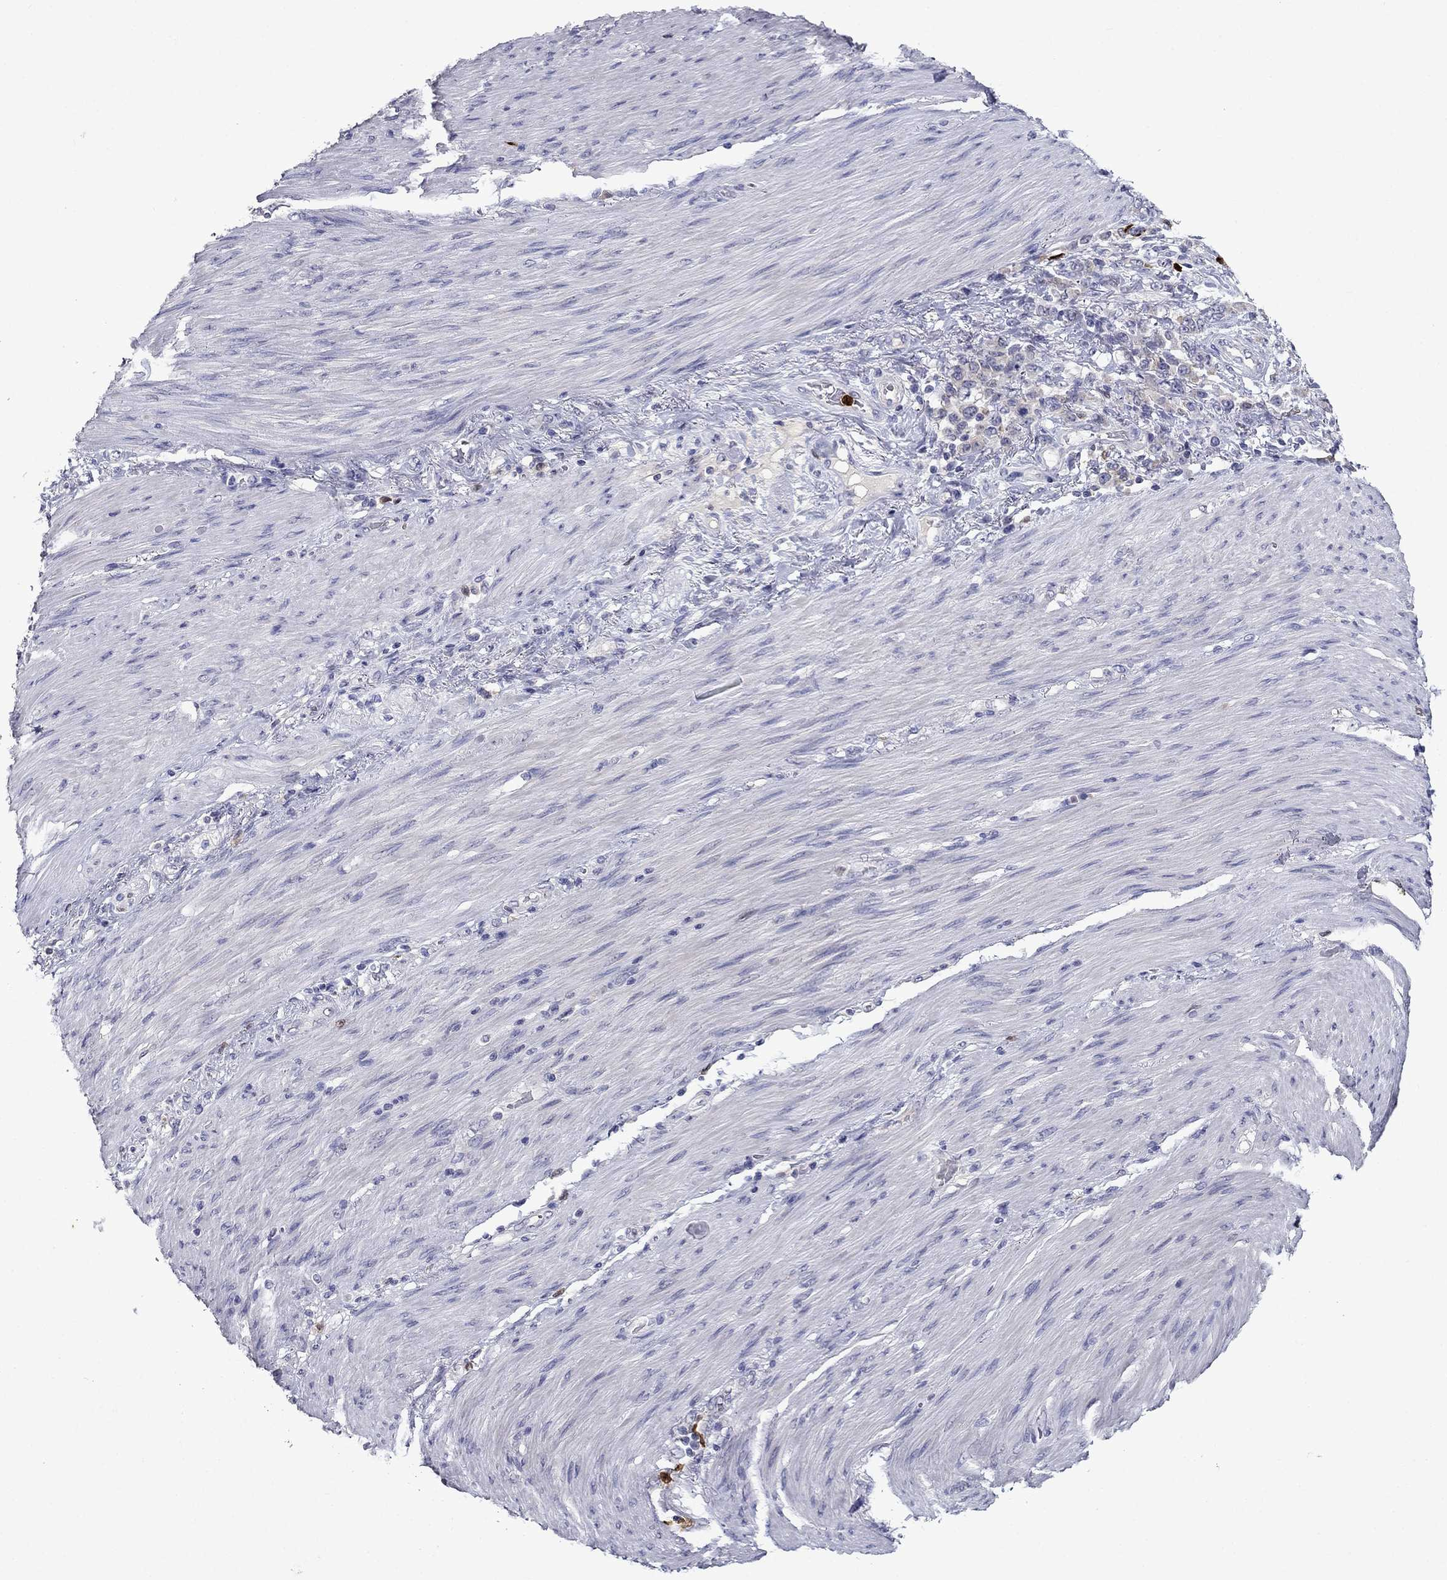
{"staining": {"intensity": "negative", "quantity": "none", "location": "none"}, "tissue": "stomach cancer", "cell_type": "Tumor cells", "image_type": "cancer", "snomed": [{"axis": "morphology", "description": "Normal tissue, NOS"}, {"axis": "morphology", "description": "Adenocarcinoma, NOS"}, {"axis": "topography", "description": "Stomach"}], "caption": "Tumor cells show no significant protein expression in stomach adenocarcinoma.", "gene": "IRF5", "patient": {"sex": "female", "age": 79}}